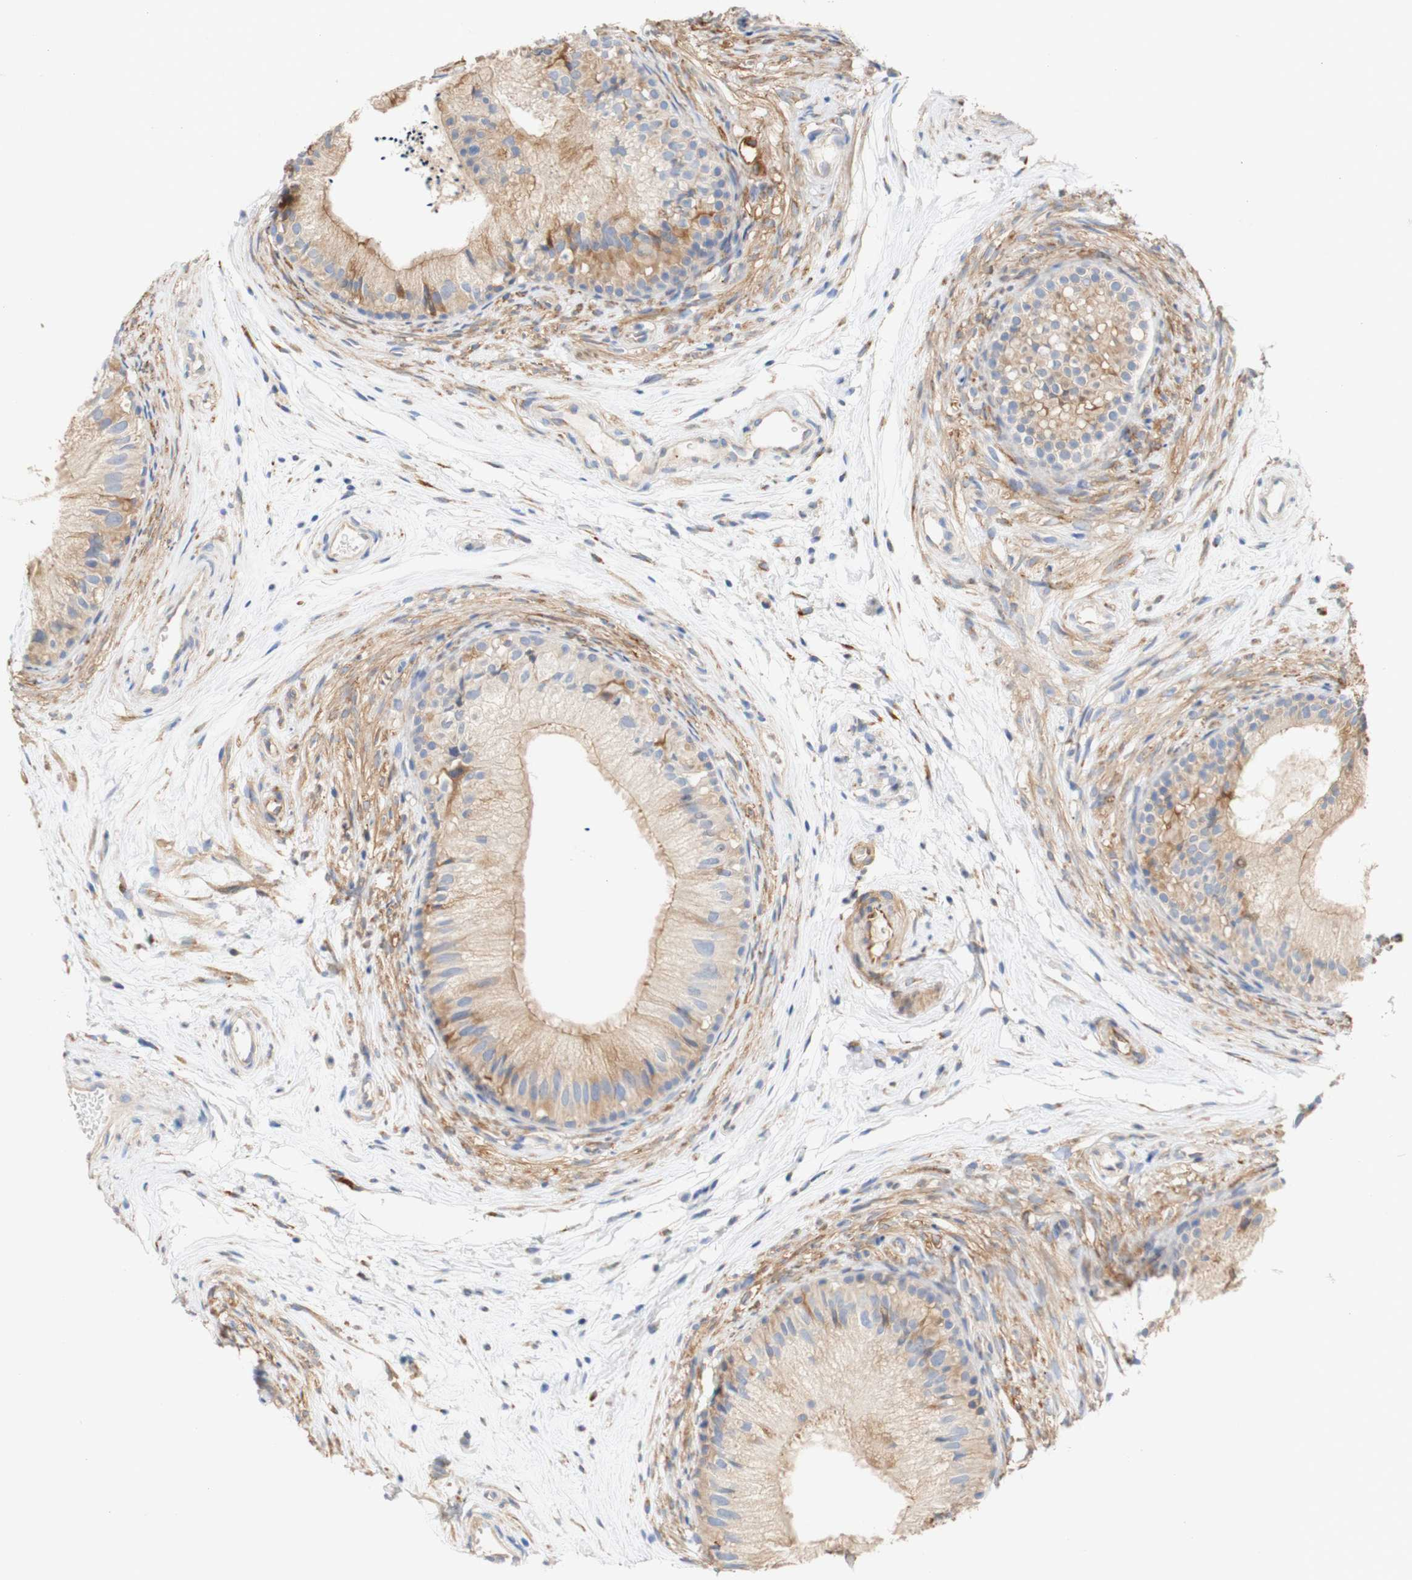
{"staining": {"intensity": "moderate", "quantity": ">75%", "location": "cytoplasmic/membranous"}, "tissue": "epididymis", "cell_type": "Glandular cells", "image_type": "normal", "snomed": [{"axis": "morphology", "description": "Normal tissue, NOS"}, {"axis": "topography", "description": "Epididymis"}], "caption": "This micrograph displays immunohistochemistry staining of normal epididymis, with medium moderate cytoplasmic/membranous positivity in approximately >75% of glandular cells.", "gene": "EIF2AK4", "patient": {"sex": "male", "age": 56}}